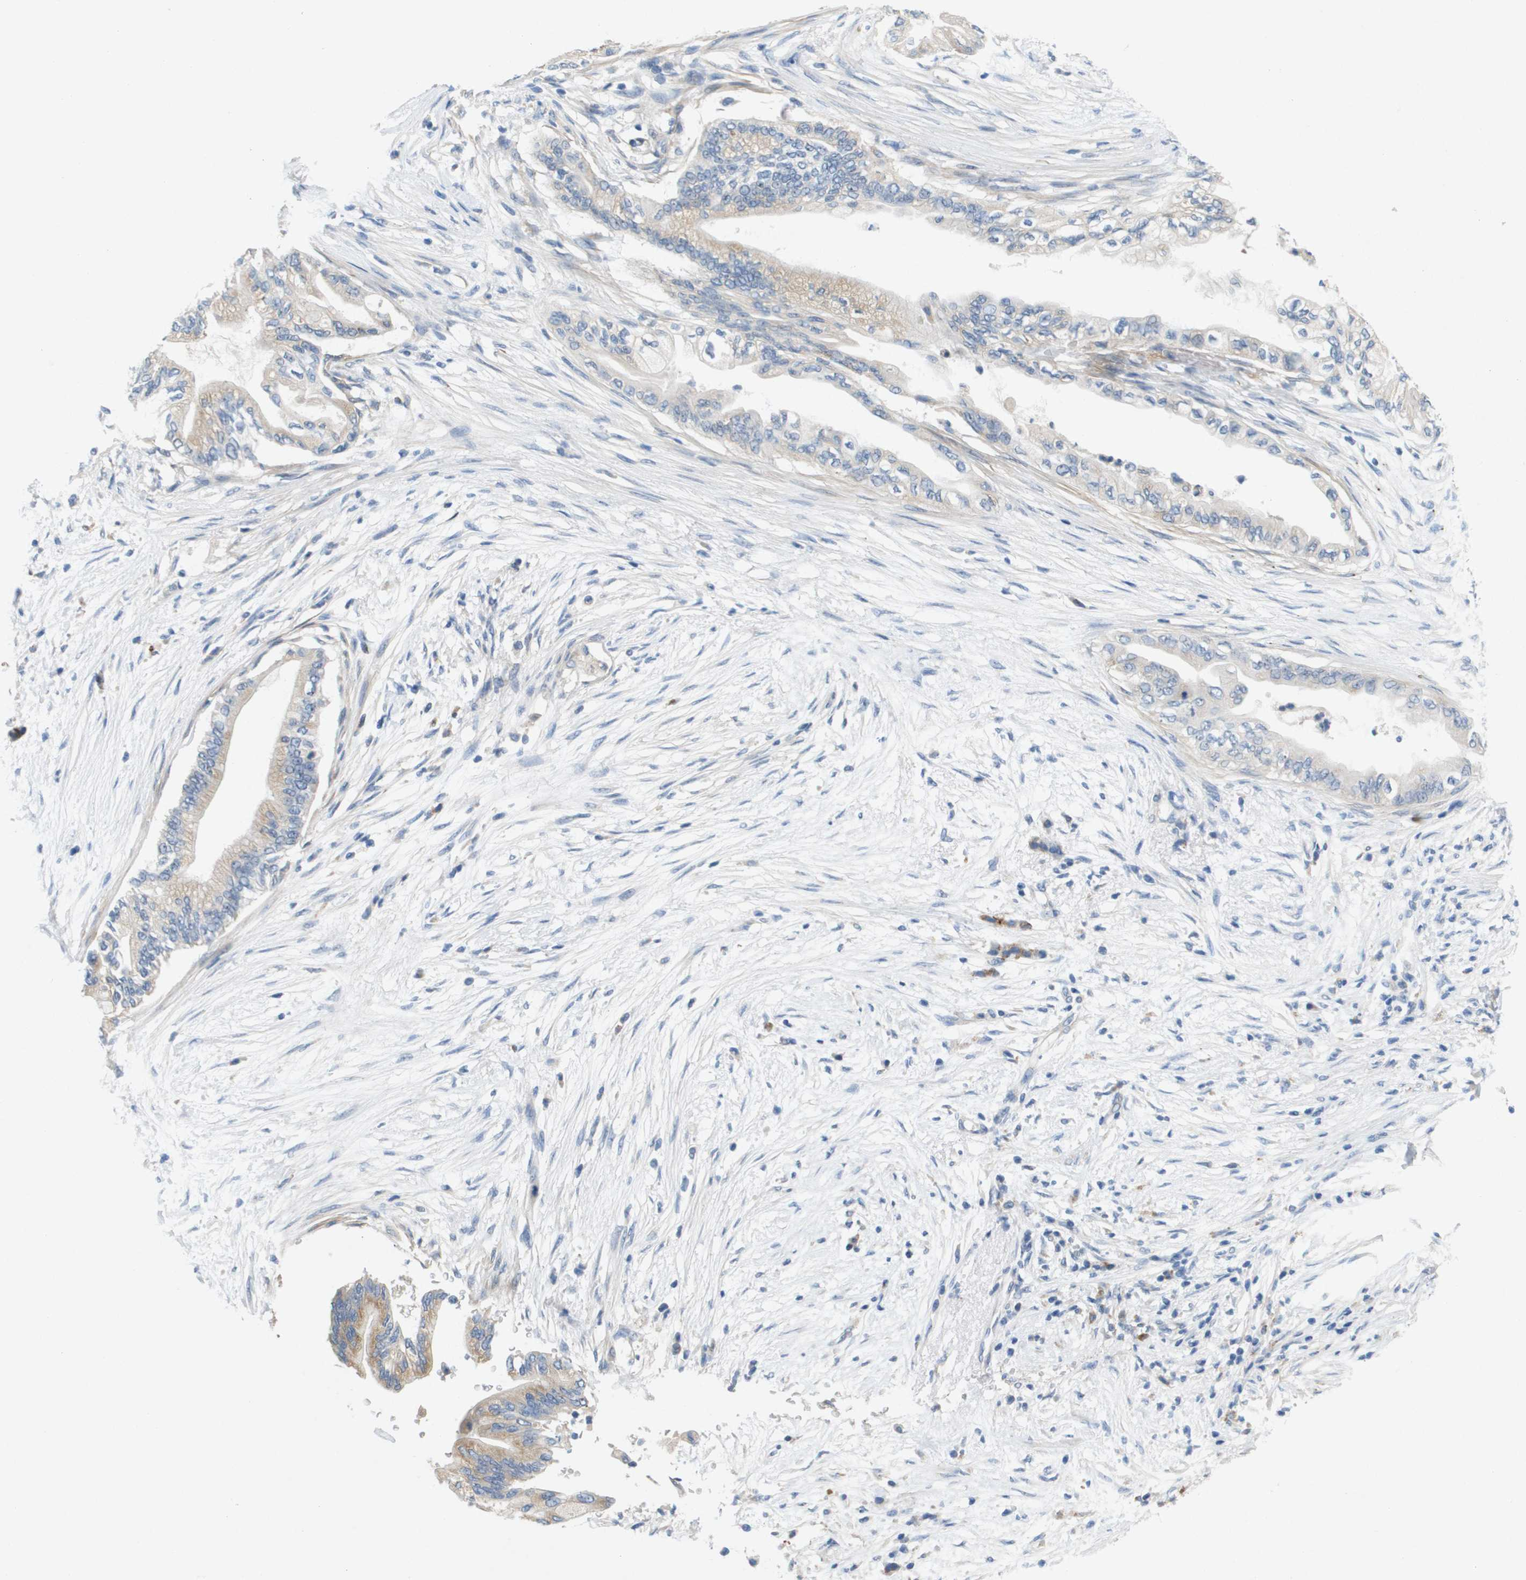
{"staining": {"intensity": "weak", "quantity": "<25%", "location": "cytoplasmic/membranous"}, "tissue": "pancreatic cancer", "cell_type": "Tumor cells", "image_type": "cancer", "snomed": [{"axis": "morphology", "description": "Normal tissue, NOS"}, {"axis": "morphology", "description": "Adenocarcinoma, NOS"}, {"axis": "topography", "description": "Pancreas"}, {"axis": "topography", "description": "Duodenum"}], "caption": "Immunohistochemistry (IHC) photomicrograph of human pancreatic cancer stained for a protein (brown), which displays no positivity in tumor cells.", "gene": "B3GNT5", "patient": {"sex": "female", "age": 60}}